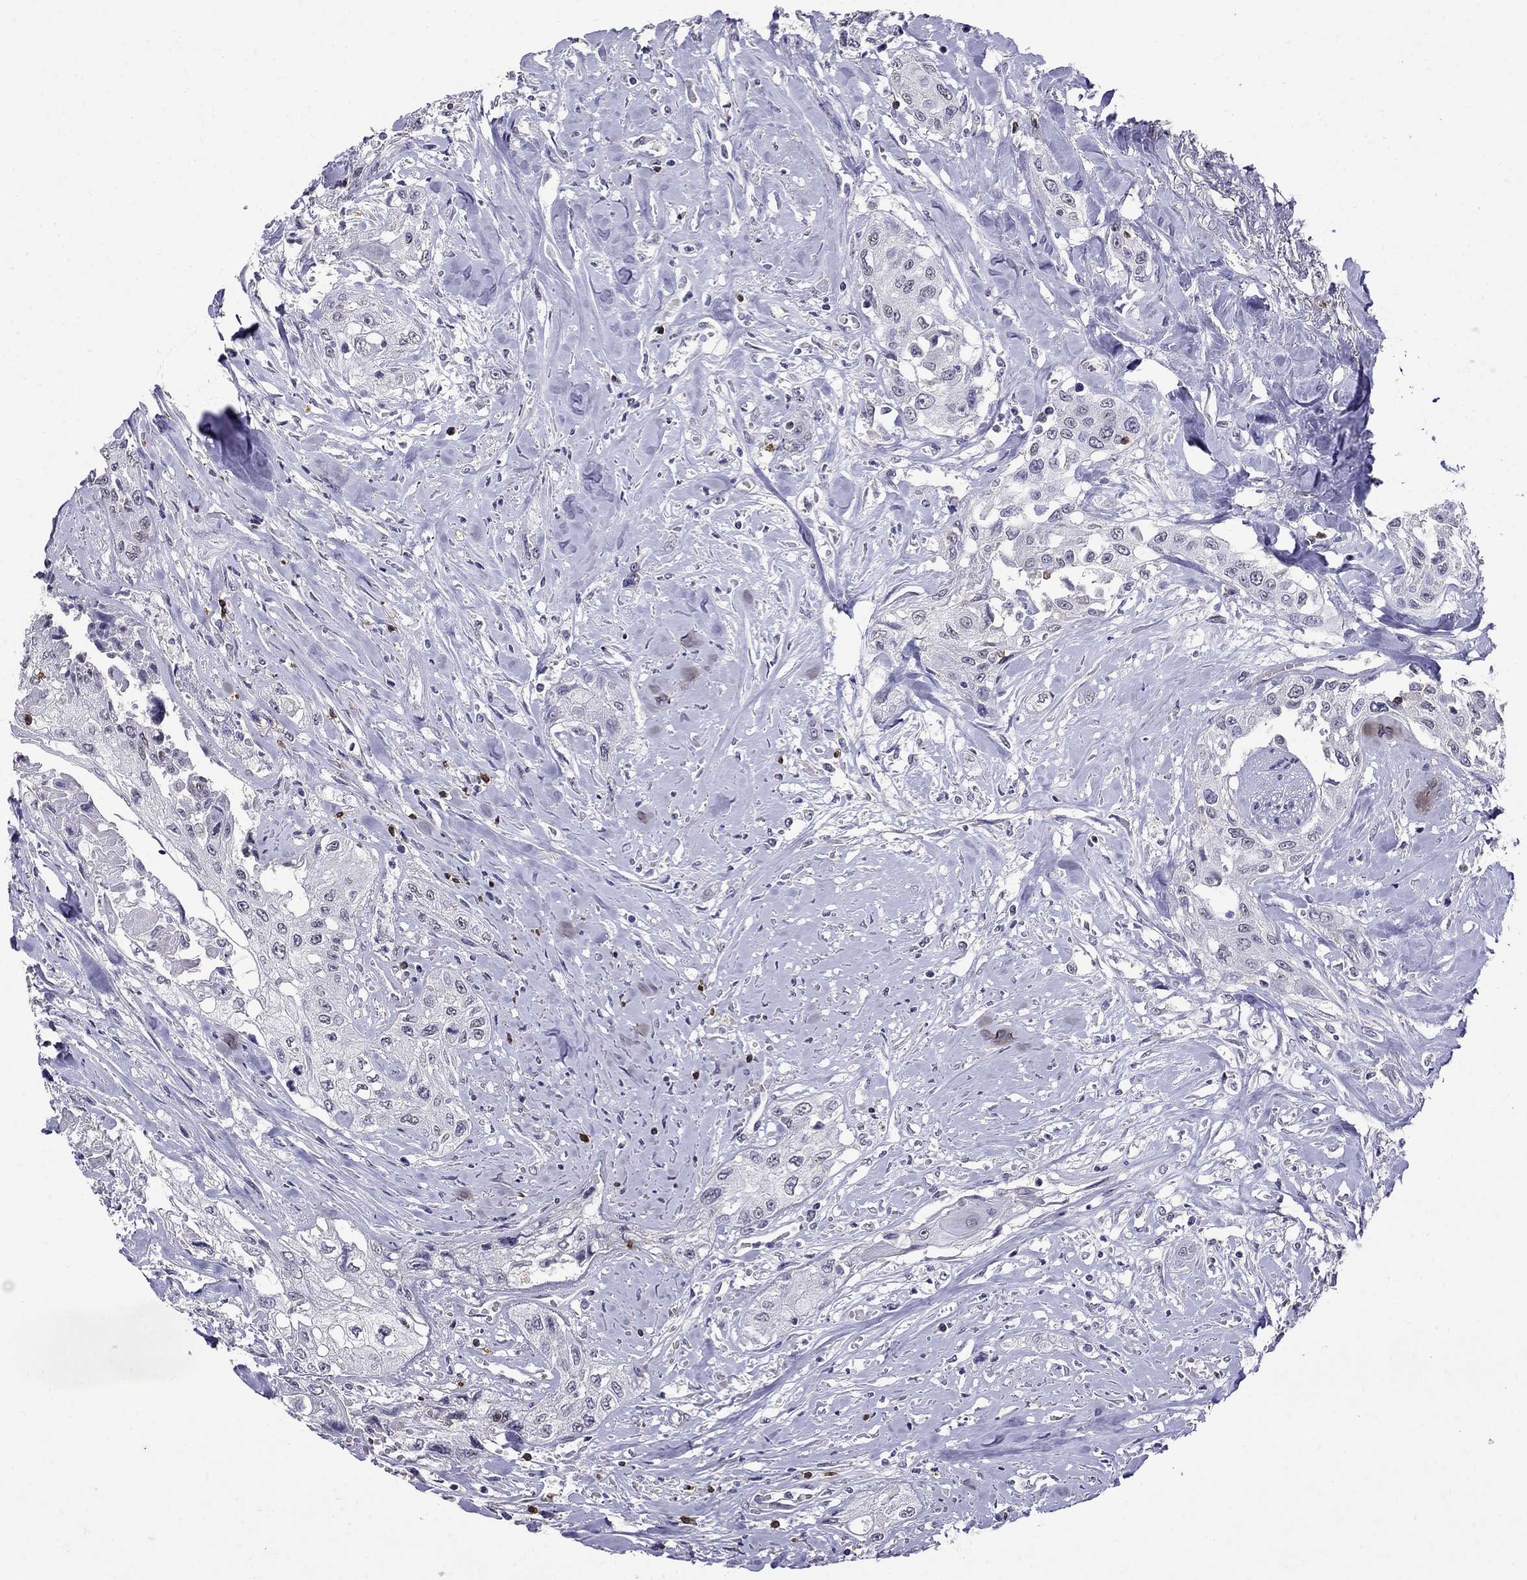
{"staining": {"intensity": "negative", "quantity": "none", "location": "none"}, "tissue": "head and neck cancer", "cell_type": "Tumor cells", "image_type": "cancer", "snomed": [{"axis": "morphology", "description": "Normal tissue, NOS"}, {"axis": "morphology", "description": "Squamous cell carcinoma, NOS"}, {"axis": "topography", "description": "Oral tissue"}, {"axis": "topography", "description": "Peripheral nerve tissue"}, {"axis": "topography", "description": "Head-Neck"}], "caption": "IHC image of human head and neck cancer stained for a protein (brown), which displays no staining in tumor cells.", "gene": "CD8B", "patient": {"sex": "female", "age": 59}}